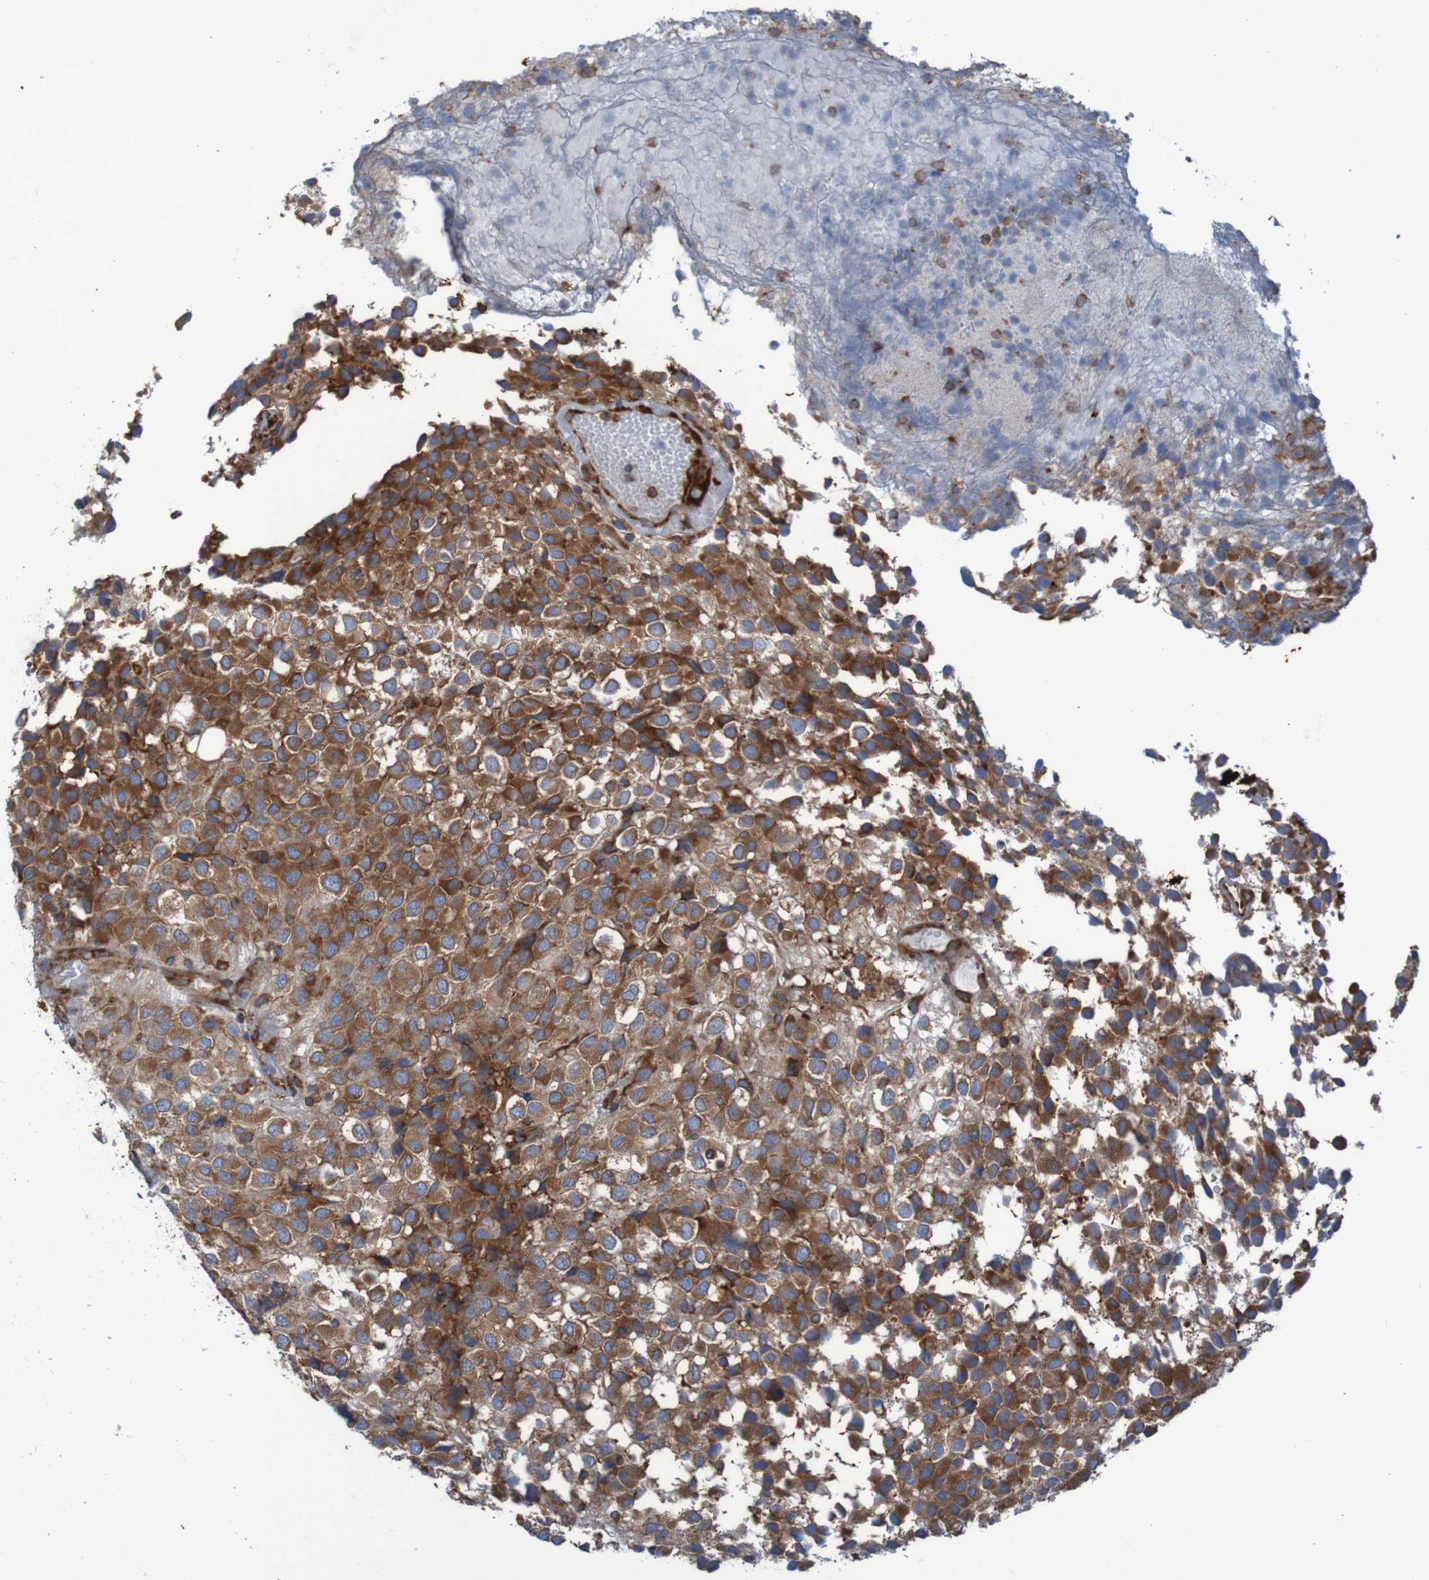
{"staining": {"intensity": "moderate", "quantity": ">75%", "location": "cytoplasmic/membranous"}, "tissue": "glioma", "cell_type": "Tumor cells", "image_type": "cancer", "snomed": [{"axis": "morphology", "description": "Glioma, malignant, High grade"}, {"axis": "topography", "description": "Brain"}], "caption": "The image reveals a brown stain indicating the presence of a protein in the cytoplasmic/membranous of tumor cells in glioma.", "gene": "RPL10", "patient": {"sex": "male", "age": 32}}